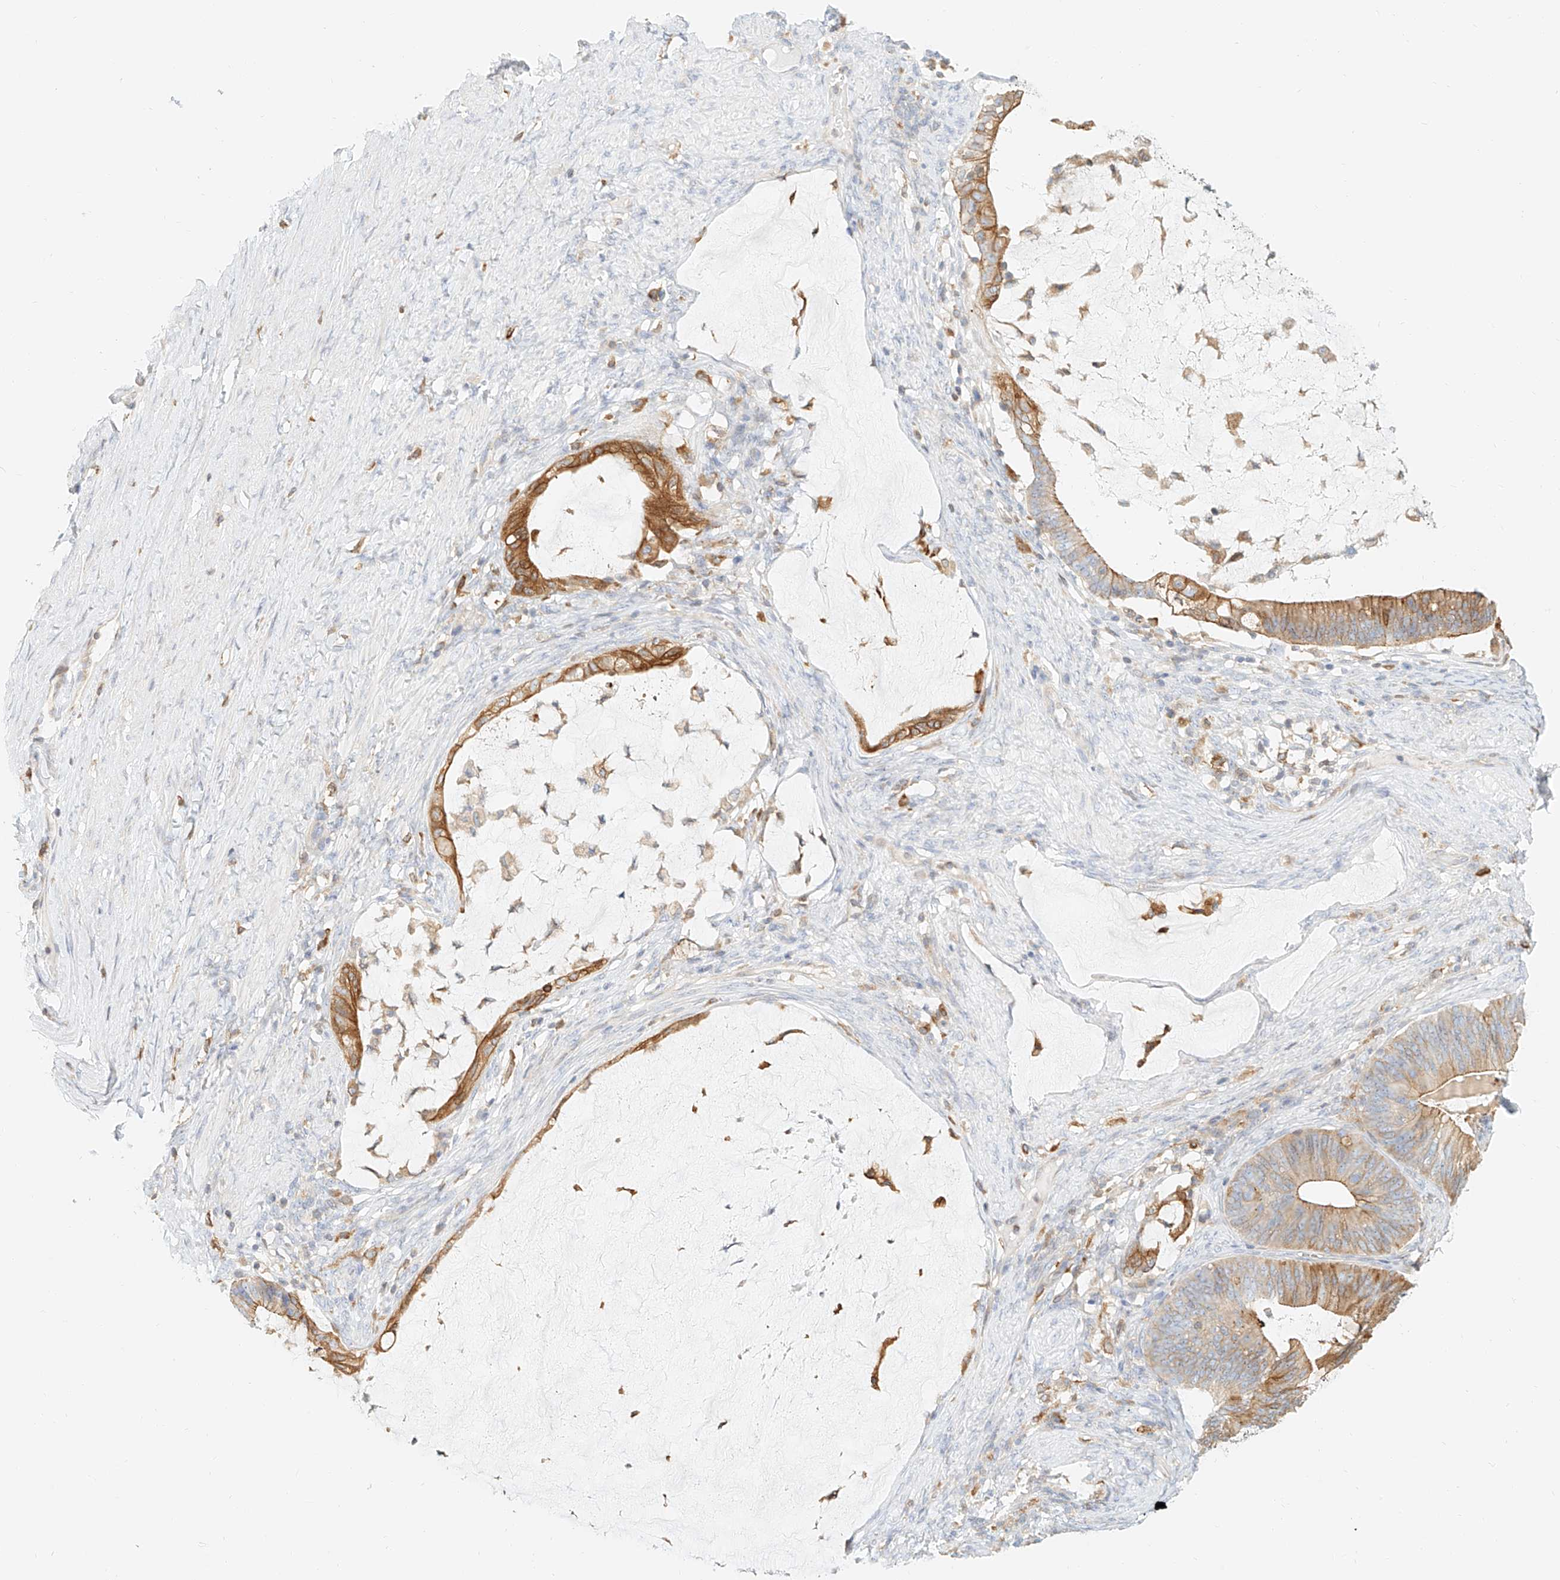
{"staining": {"intensity": "moderate", "quantity": ">75%", "location": "cytoplasmic/membranous"}, "tissue": "ovarian cancer", "cell_type": "Tumor cells", "image_type": "cancer", "snomed": [{"axis": "morphology", "description": "Cystadenocarcinoma, mucinous, NOS"}, {"axis": "topography", "description": "Ovary"}], "caption": "This histopathology image demonstrates IHC staining of human ovarian cancer (mucinous cystadenocarcinoma), with medium moderate cytoplasmic/membranous positivity in about >75% of tumor cells.", "gene": "DHRS7", "patient": {"sex": "female", "age": 61}}